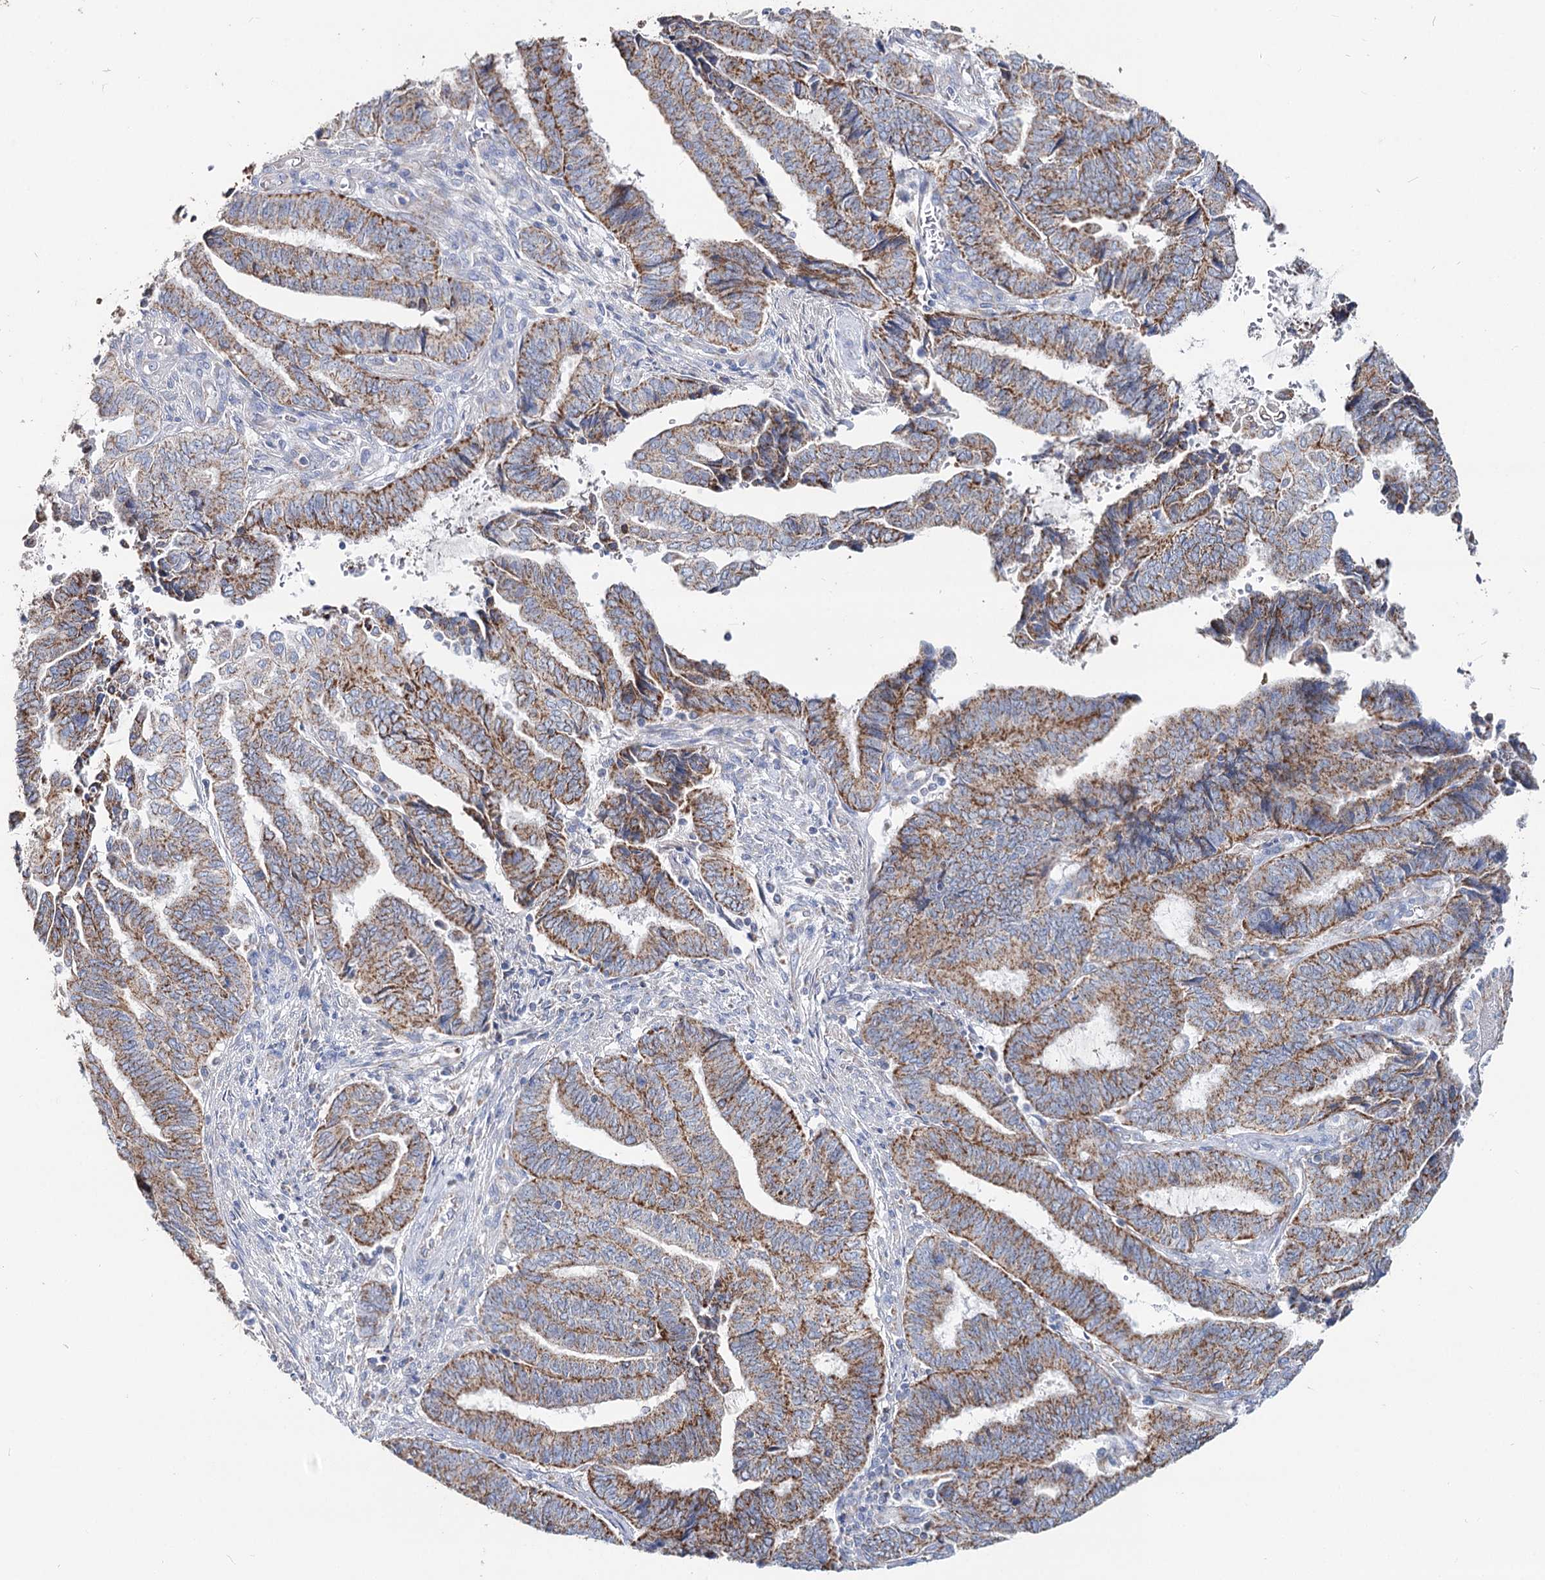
{"staining": {"intensity": "moderate", "quantity": ">75%", "location": "cytoplasmic/membranous"}, "tissue": "endometrial cancer", "cell_type": "Tumor cells", "image_type": "cancer", "snomed": [{"axis": "morphology", "description": "Adenocarcinoma, NOS"}, {"axis": "topography", "description": "Uterus"}, {"axis": "topography", "description": "Endometrium"}], "caption": "Immunohistochemistry (IHC) micrograph of adenocarcinoma (endometrial) stained for a protein (brown), which displays medium levels of moderate cytoplasmic/membranous positivity in about >75% of tumor cells.", "gene": "MCCC2", "patient": {"sex": "female", "age": 70}}